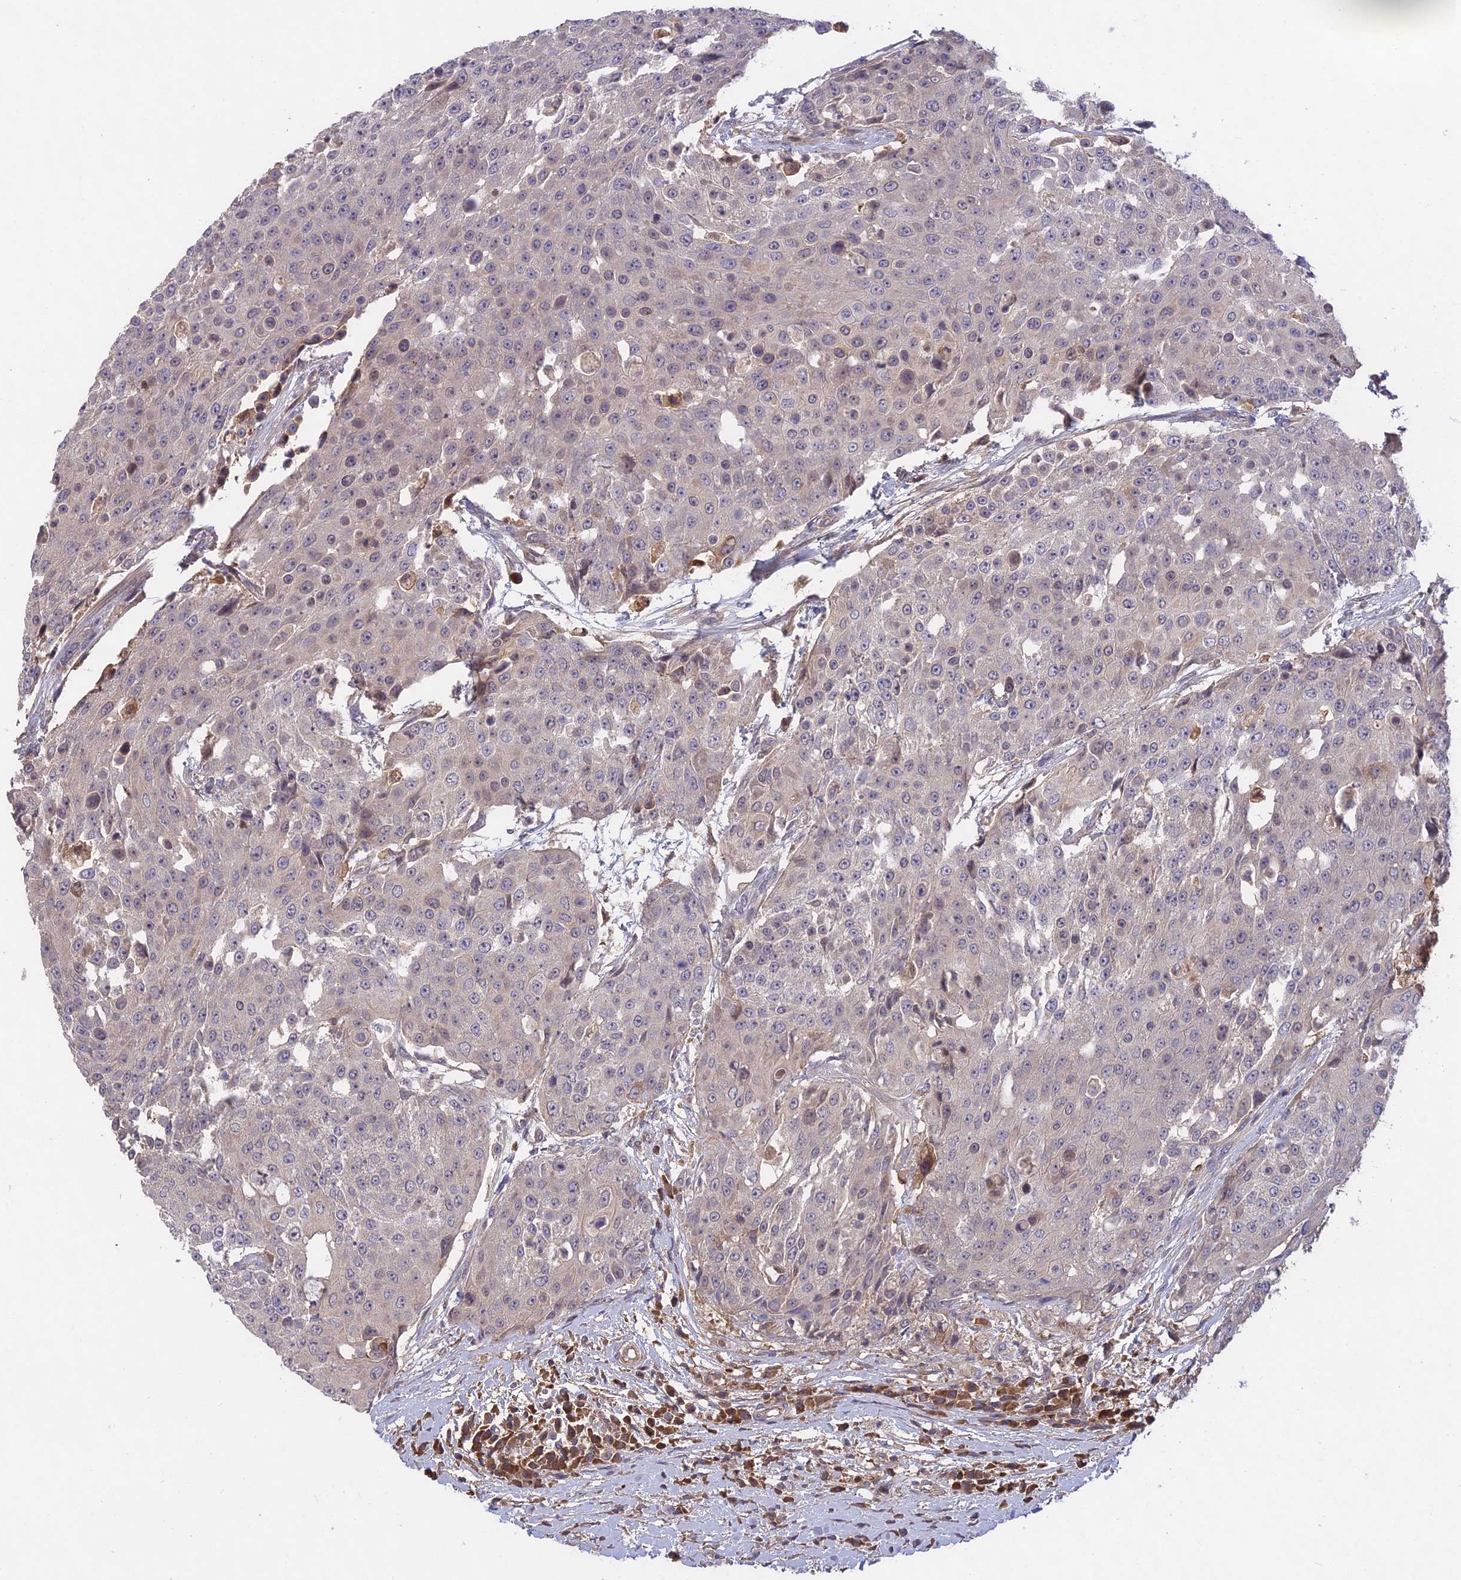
{"staining": {"intensity": "negative", "quantity": "none", "location": "none"}, "tissue": "urothelial cancer", "cell_type": "Tumor cells", "image_type": "cancer", "snomed": [{"axis": "morphology", "description": "Urothelial carcinoma, High grade"}, {"axis": "topography", "description": "Urinary bladder"}], "caption": "The micrograph demonstrates no significant expression in tumor cells of urothelial cancer.", "gene": "ADO", "patient": {"sex": "female", "age": 63}}